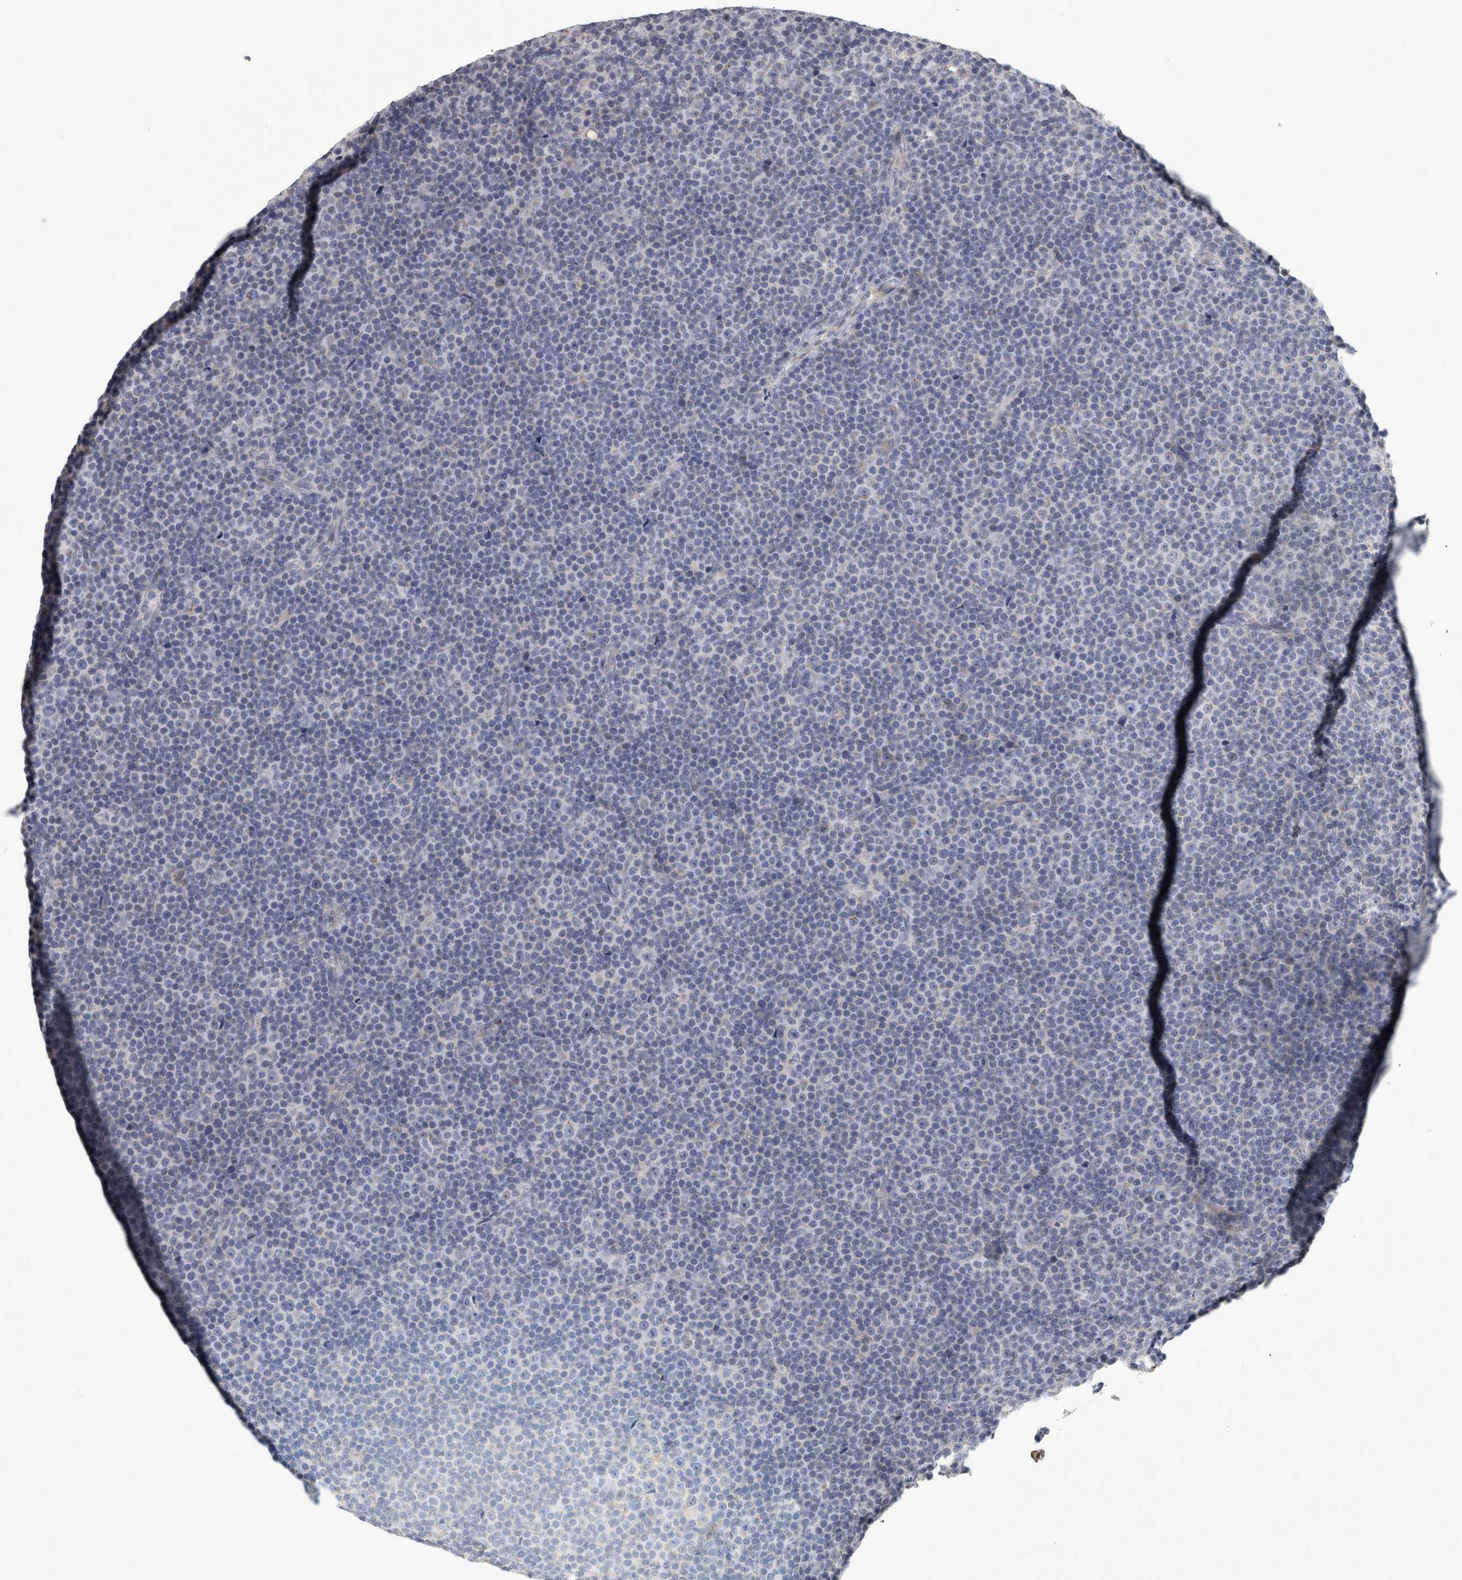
{"staining": {"intensity": "negative", "quantity": "none", "location": "none"}, "tissue": "lymphoma", "cell_type": "Tumor cells", "image_type": "cancer", "snomed": [{"axis": "morphology", "description": "Malignant lymphoma, non-Hodgkin's type, Low grade"}, {"axis": "topography", "description": "Lymph node"}], "caption": "There is no significant staining in tumor cells of lymphoma. (DAB immunohistochemistry (IHC), high magnification).", "gene": "DBT", "patient": {"sex": "female", "age": 67}}